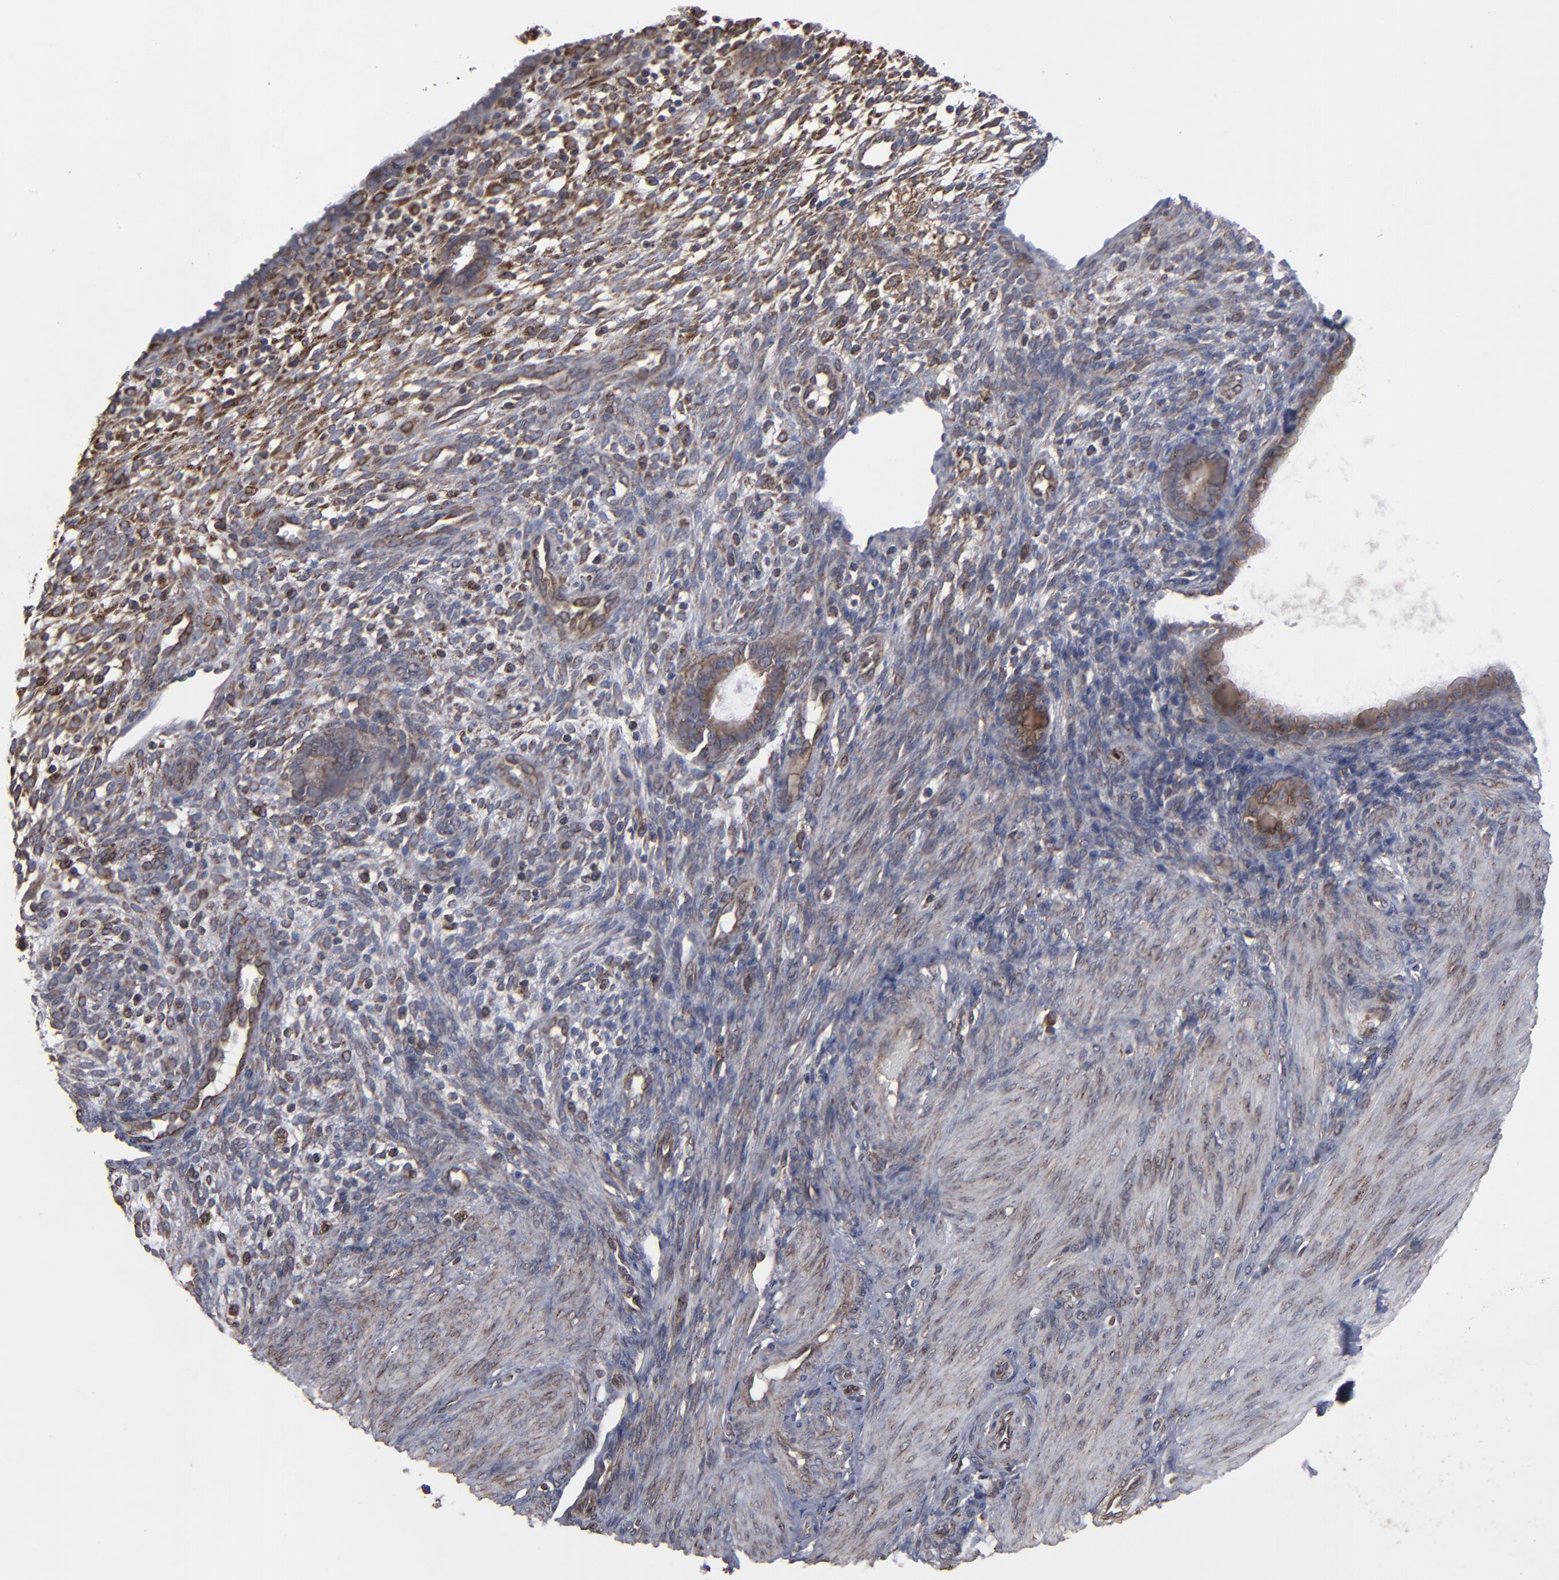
{"staining": {"intensity": "moderate", "quantity": "25%-75%", "location": "cytoplasmic/membranous"}, "tissue": "endometrium", "cell_type": "Cells in endometrial stroma", "image_type": "normal", "snomed": [{"axis": "morphology", "description": "Normal tissue, NOS"}, {"axis": "topography", "description": "Endometrium"}], "caption": "There is medium levels of moderate cytoplasmic/membranous staining in cells in endometrial stroma of normal endometrium, as demonstrated by immunohistochemical staining (brown color).", "gene": "CNIH1", "patient": {"sex": "female", "age": 72}}